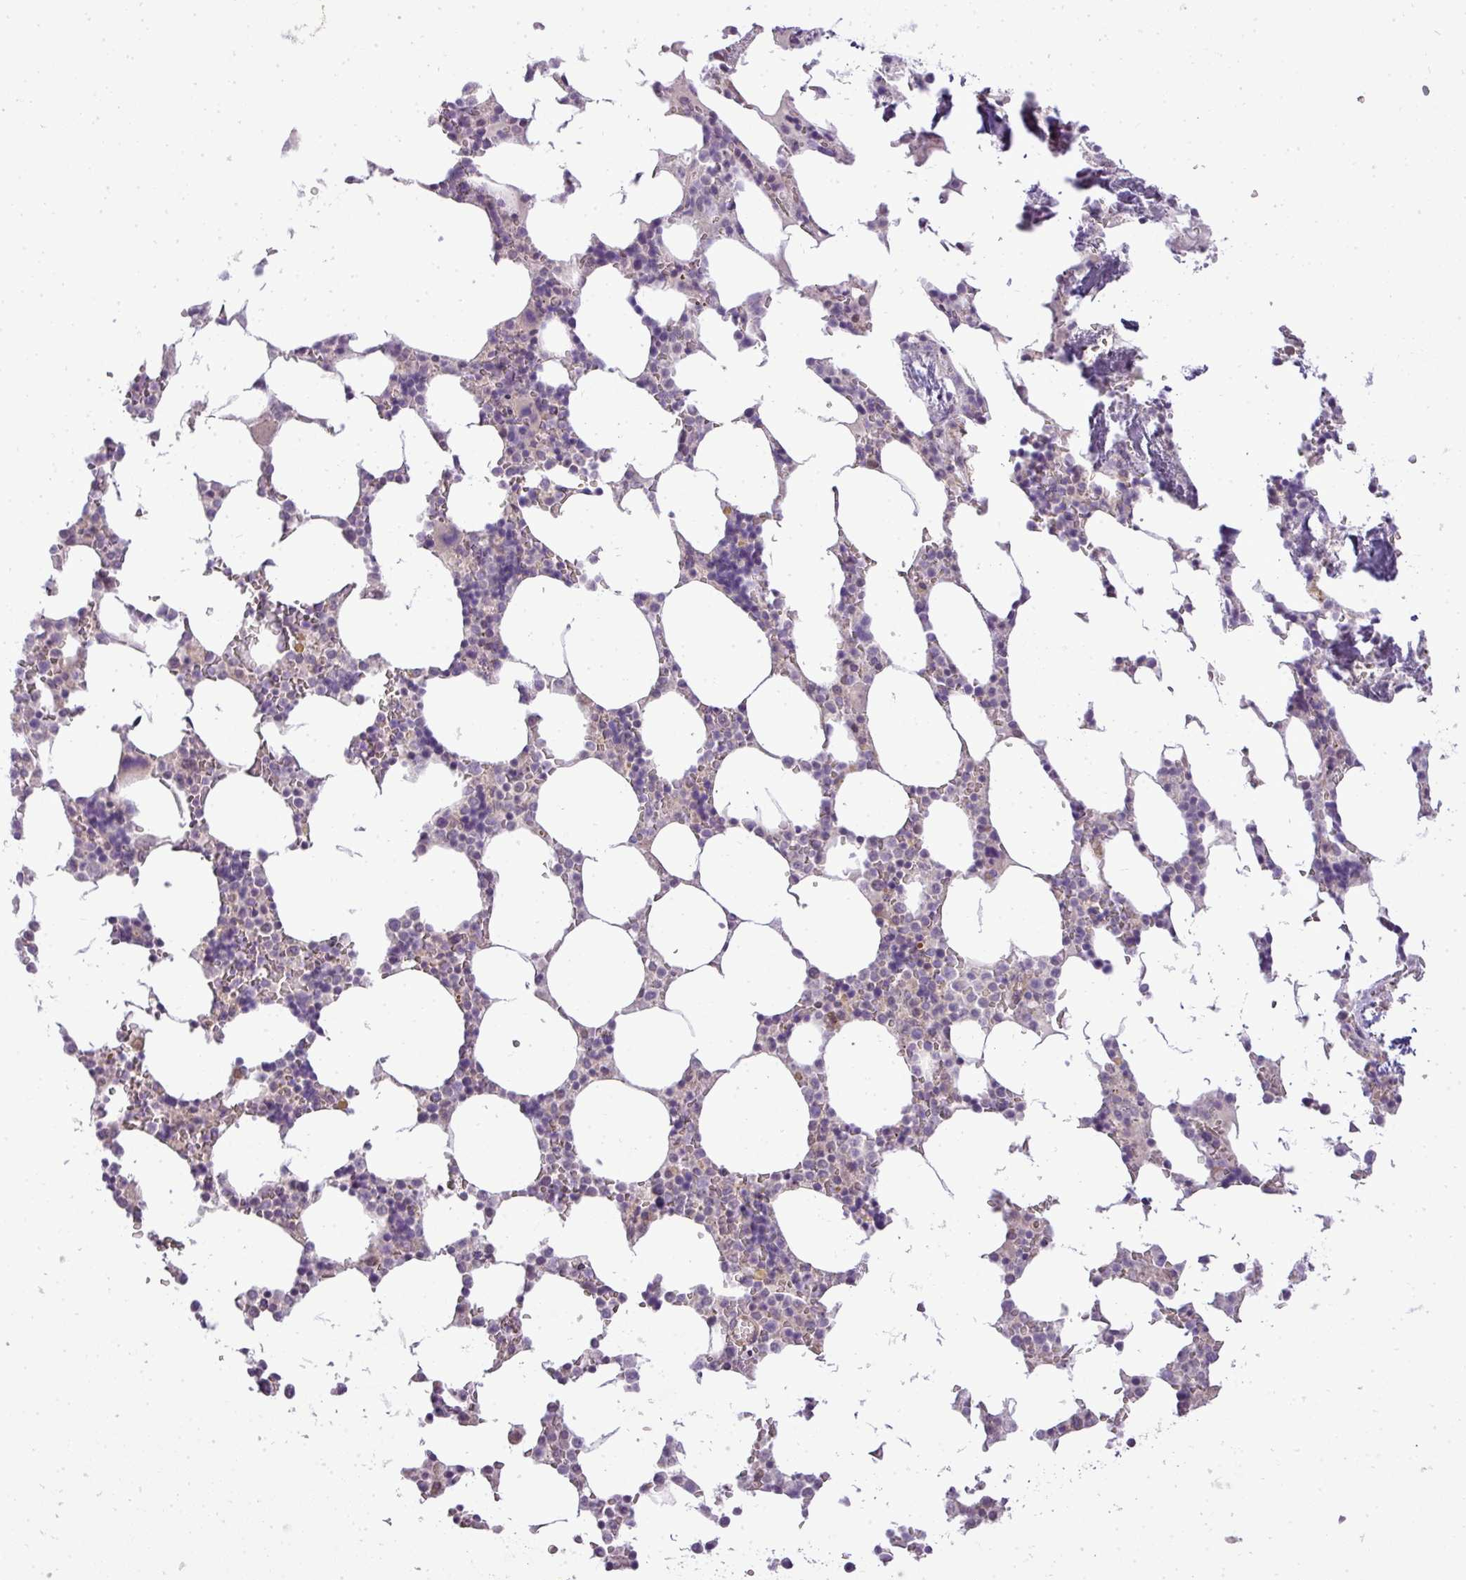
{"staining": {"intensity": "weak", "quantity": "<25%", "location": "cytoplasmic/membranous"}, "tissue": "bone marrow", "cell_type": "Hematopoietic cells", "image_type": "normal", "snomed": [{"axis": "morphology", "description": "Normal tissue, NOS"}, {"axis": "topography", "description": "Bone marrow"}], "caption": "Hematopoietic cells are negative for brown protein staining in unremarkable bone marrow. The staining is performed using DAB brown chromogen with nuclei counter-stained in using hematoxylin.", "gene": "ZDHHC1", "patient": {"sex": "male", "age": 64}}